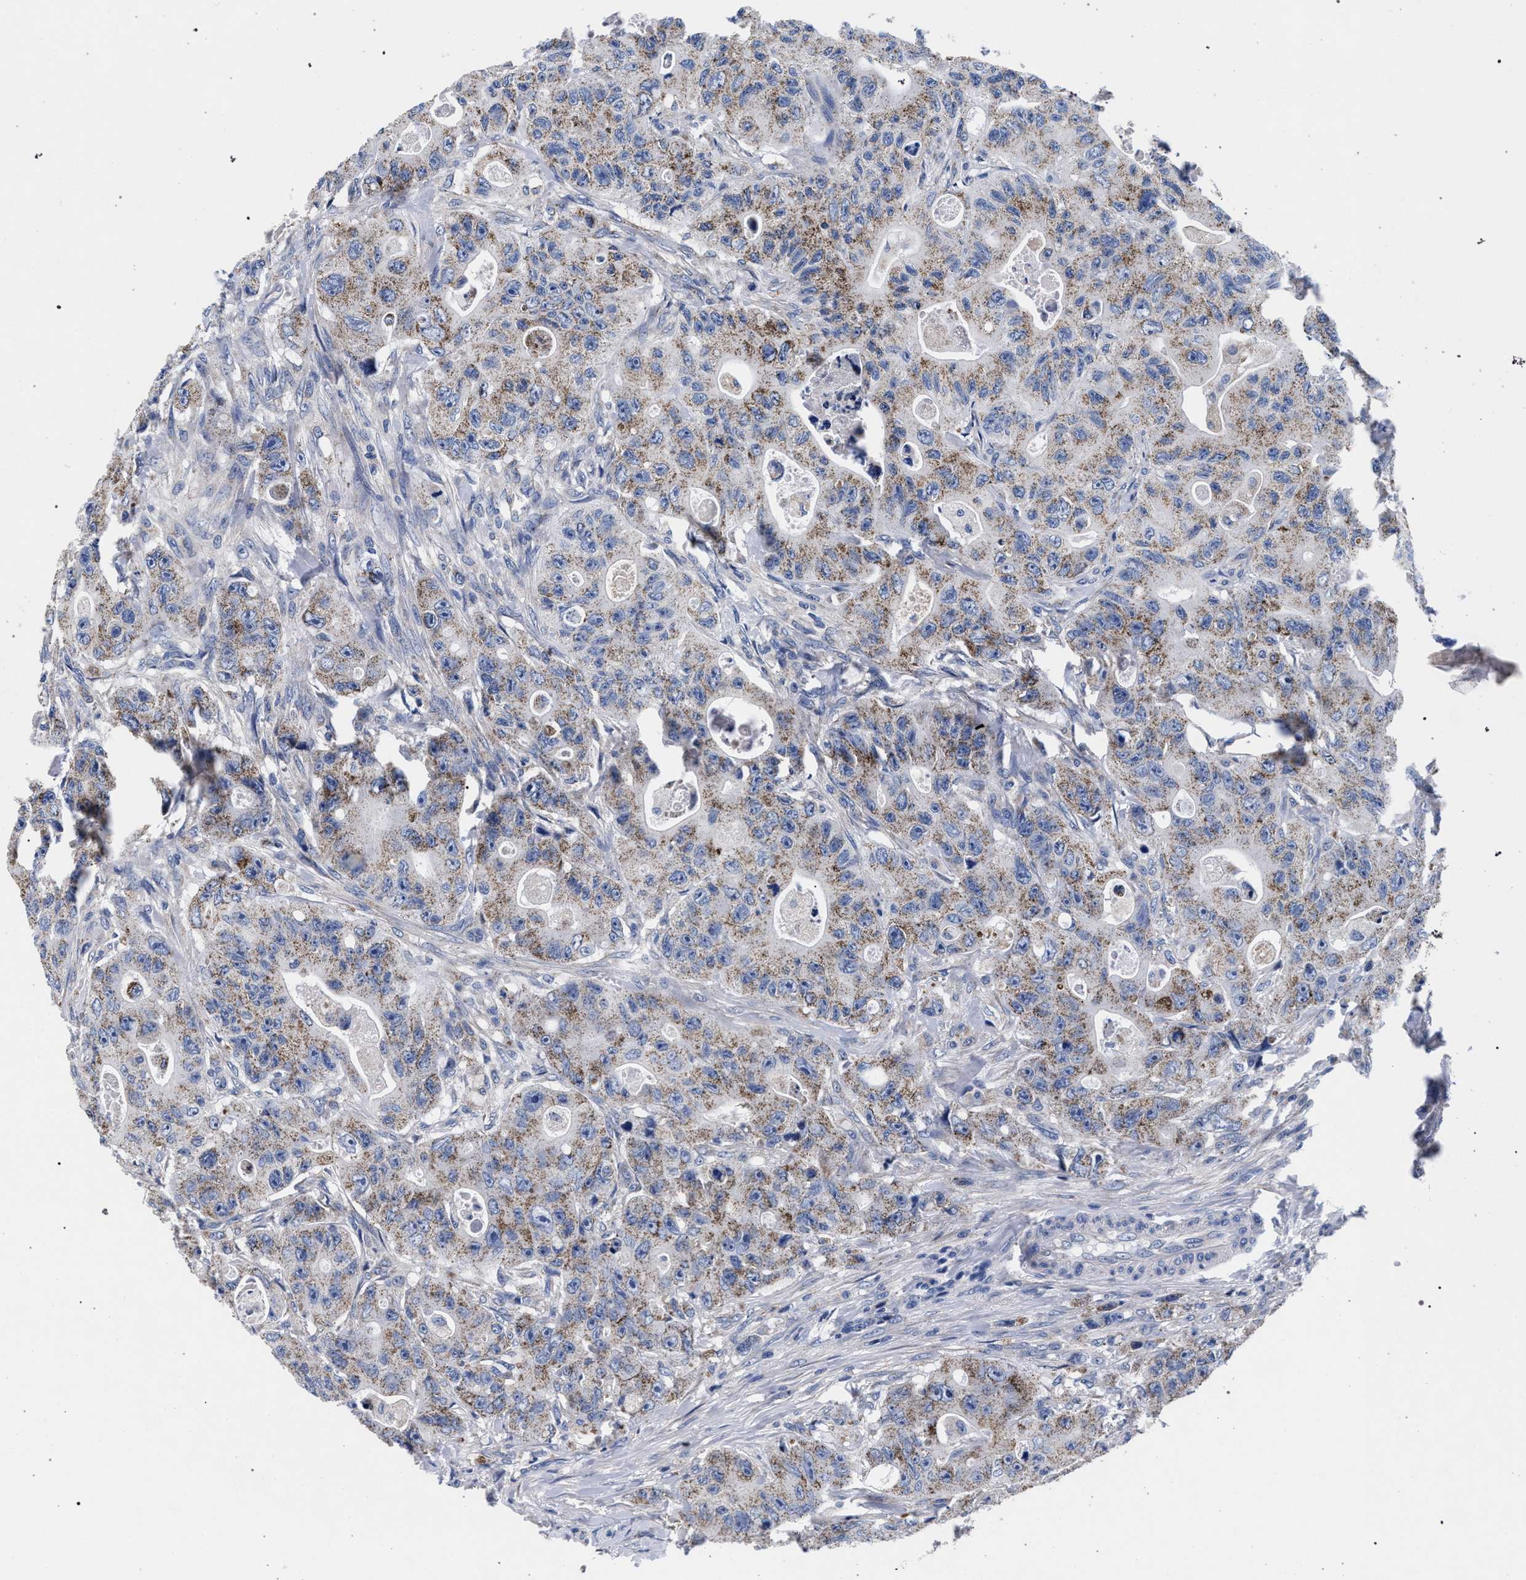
{"staining": {"intensity": "moderate", "quantity": ">75%", "location": "cytoplasmic/membranous"}, "tissue": "colorectal cancer", "cell_type": "Tumor cells", "image_type": "cancer", "snomed": [{"axis": "morphology", "description": "Adenocarcinoma, NOS"}, {"axis": "topography", "description": "Colon"}], "caption": "IHC (DAB (3,3'-diaminobenzidine)) staining of colorectal cancer exhibits moderate cytoplasmic/membranous protein expression in about >75% of tumor cells.", "gene": "ACOX1", "patient": {"sex": "female", "age": 46}}